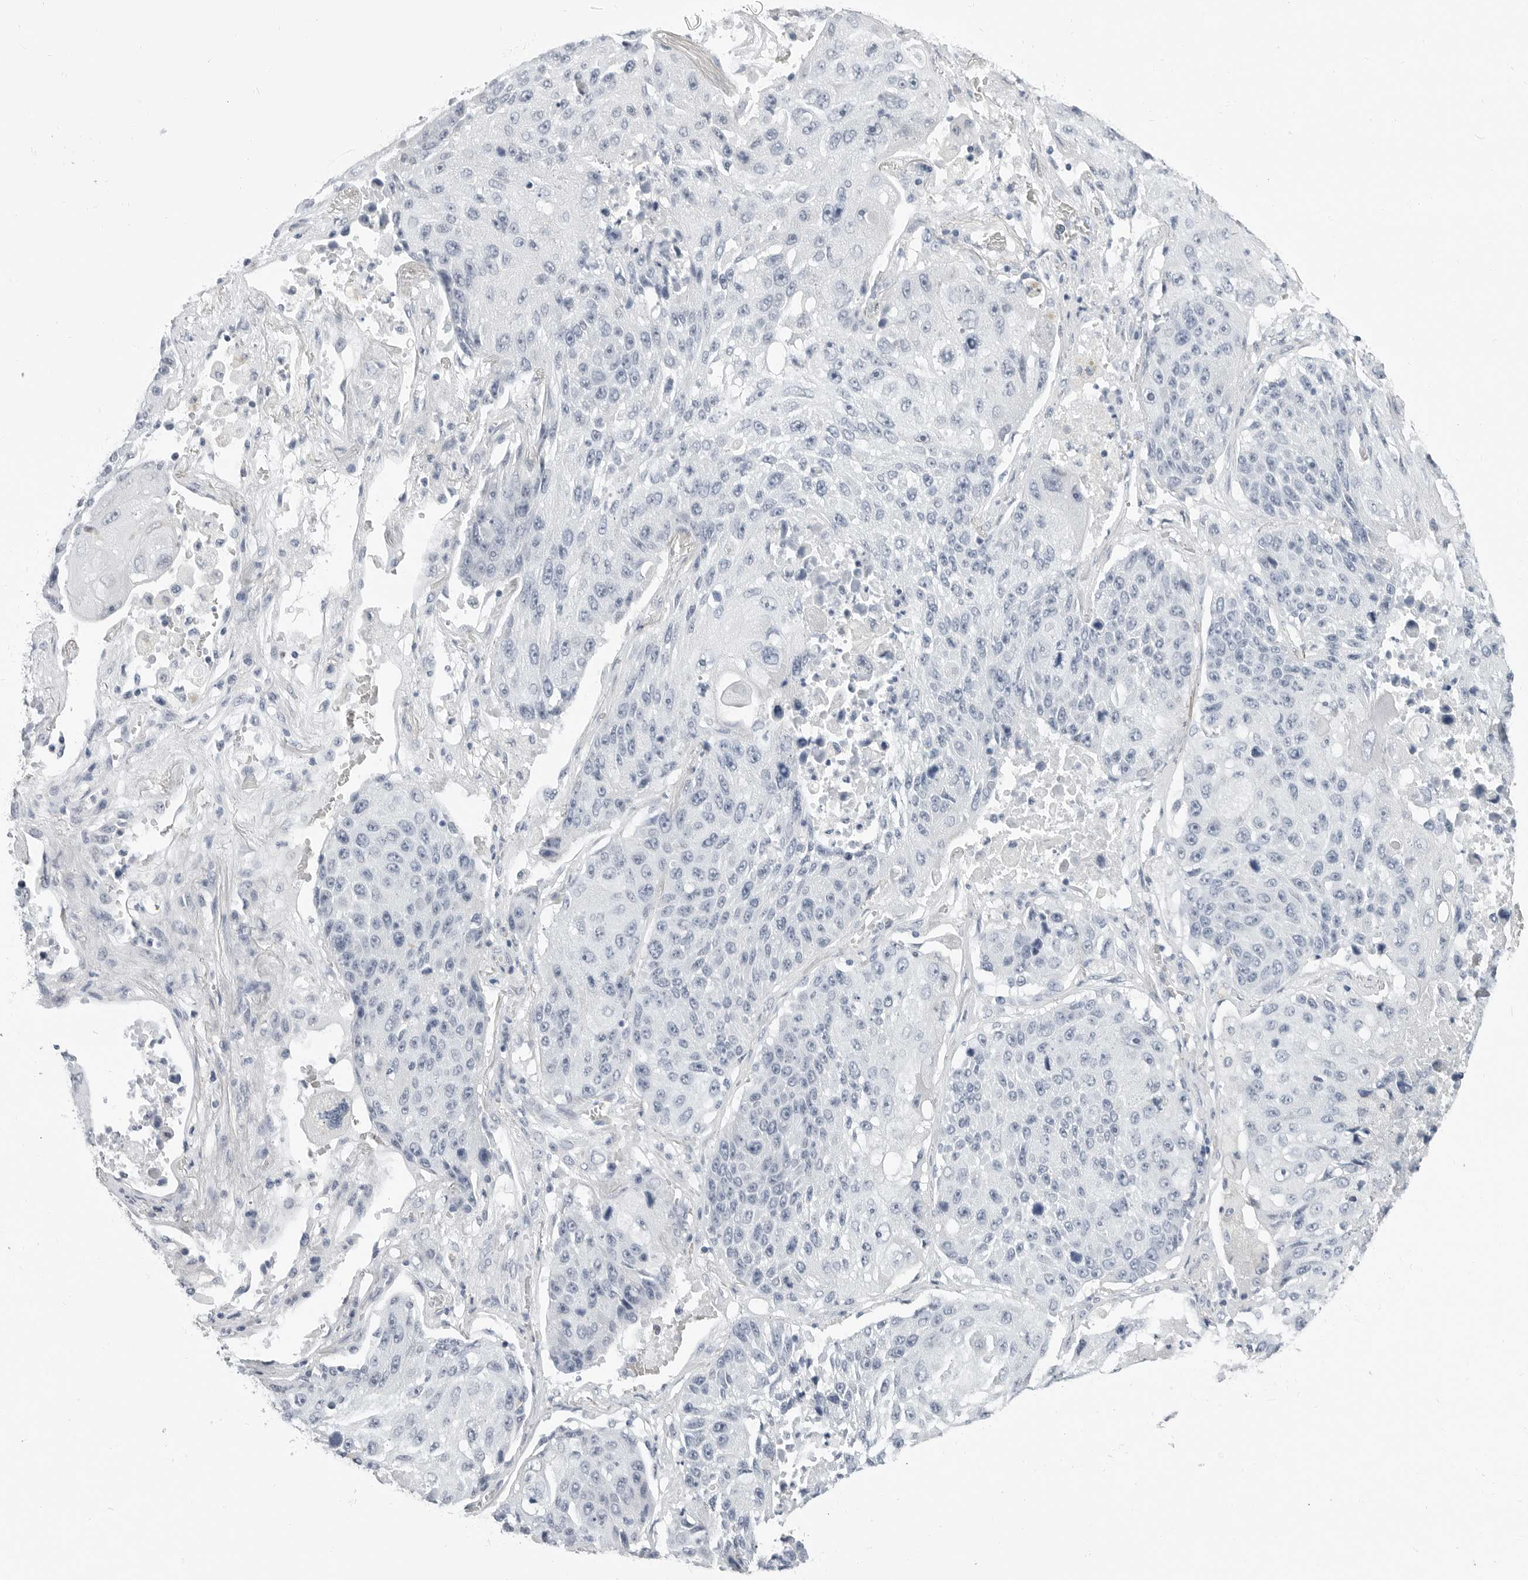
{"staining": {"intensity": "negative", "quantity": "none", "location": "none"}, "tissue": "lung cancer", "cell_type": "Tumor cells", "image_type": "cancer", "snomed": [{"axis": "morphology", "description": "Squamous cell carcinoma, NOS"}, {"axis": "topography", "description": "Lung"}], "caption": "DAB (3,3'-diaminobenzidine) immunohistochemical staining of squamous cell carcinoma (lung) exhibits no significant staining in tumor cells. Nuclei are stained in blue.", "gene": "PLN", "patient": {"sex": "male", "age": 61}}